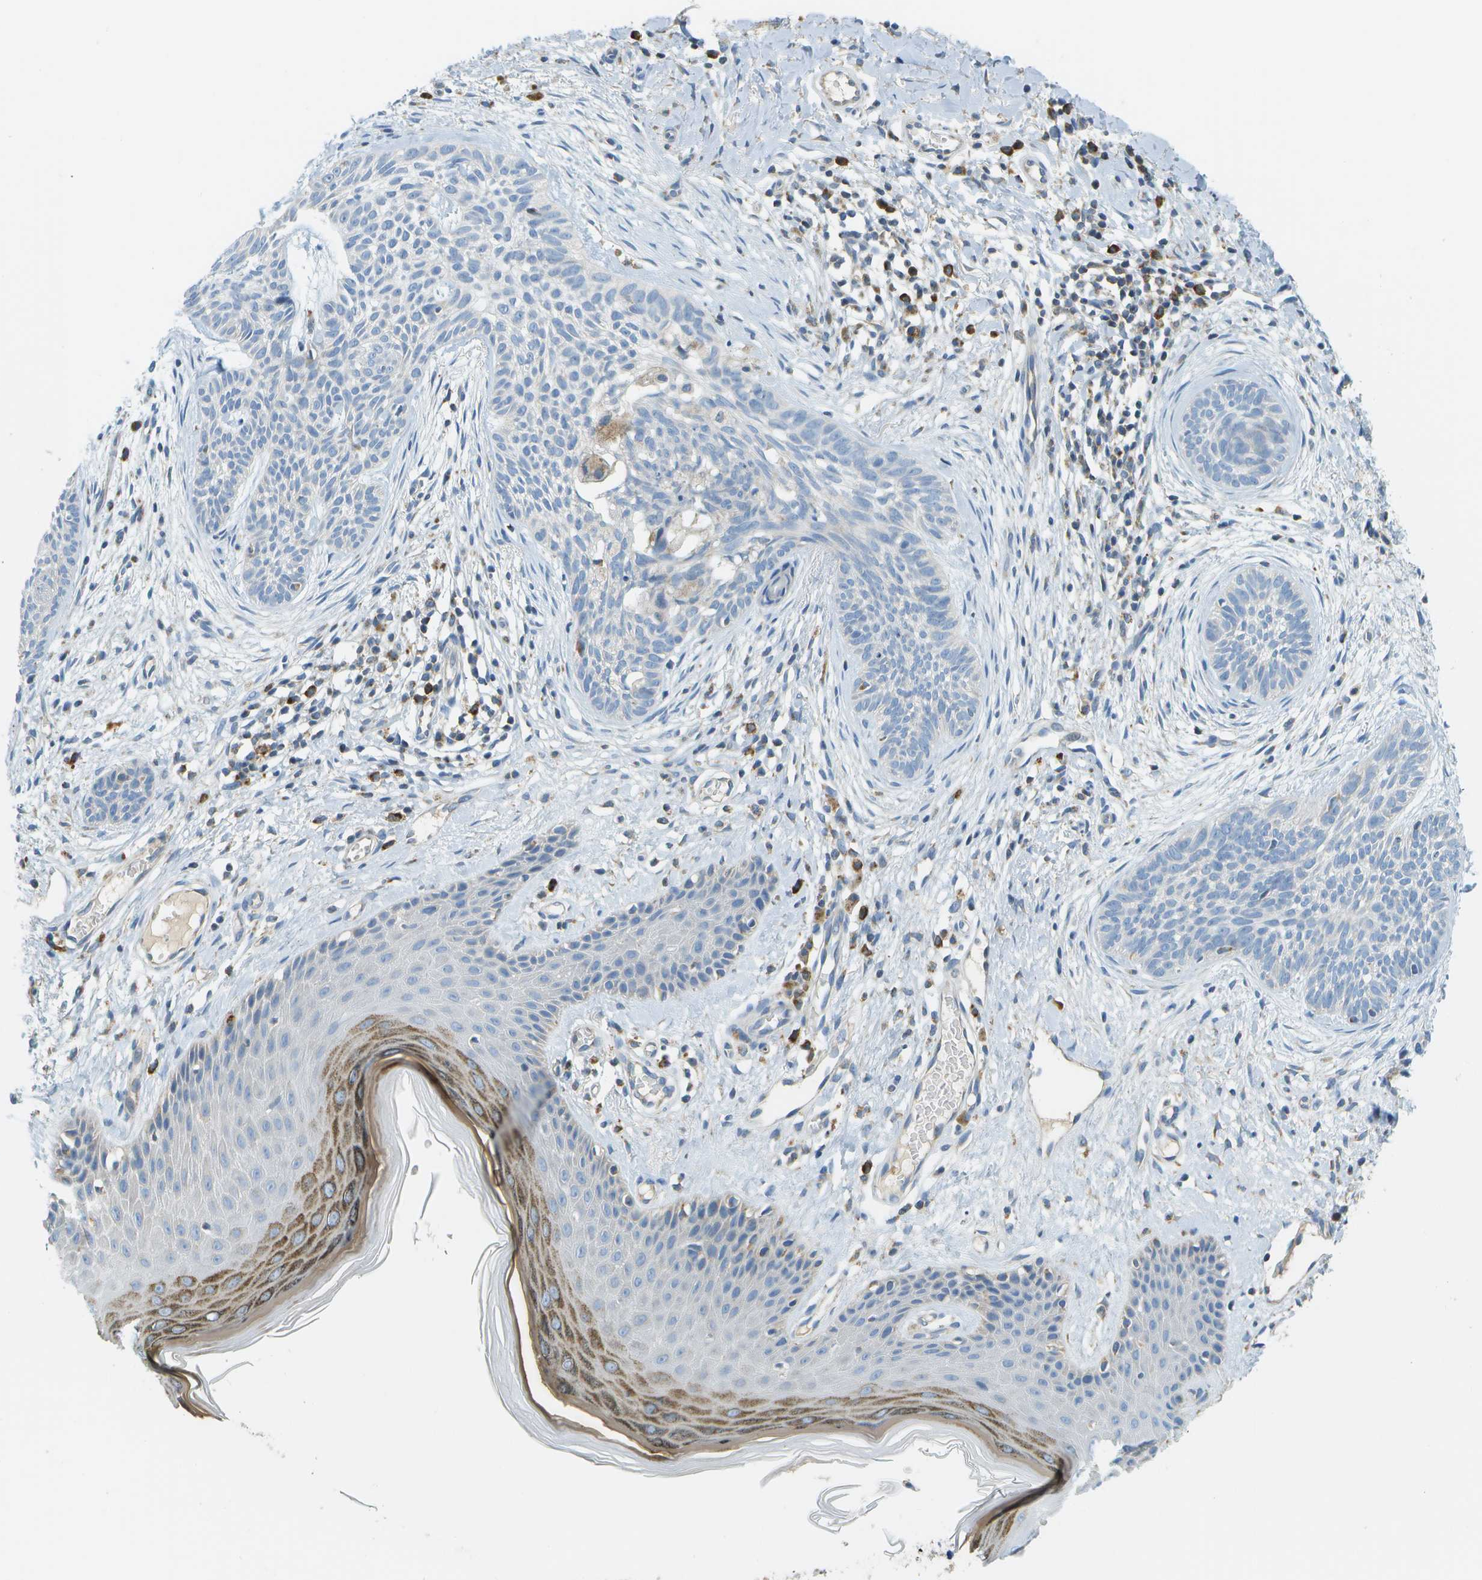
{"staining": {"intensity": "negative", "quantity": "none", "location": "none"}, "tissue": "skin cancer", "cell_type": "Tumor cells", "image_type": "cancer", "snomed": [{"axis": "morphology", "description": "Basal cell carcinoma"}, {"axis": "topography", "description": "Skin"}], "caption": "Immunohistochemistry histopathology image of human skin cancer (basal cell carcinoma) stained for a protein (brown), which displays no positivity in tumor cells.", "gene": "PTGIS", "patient": {"sex": "female", "age": 59}}